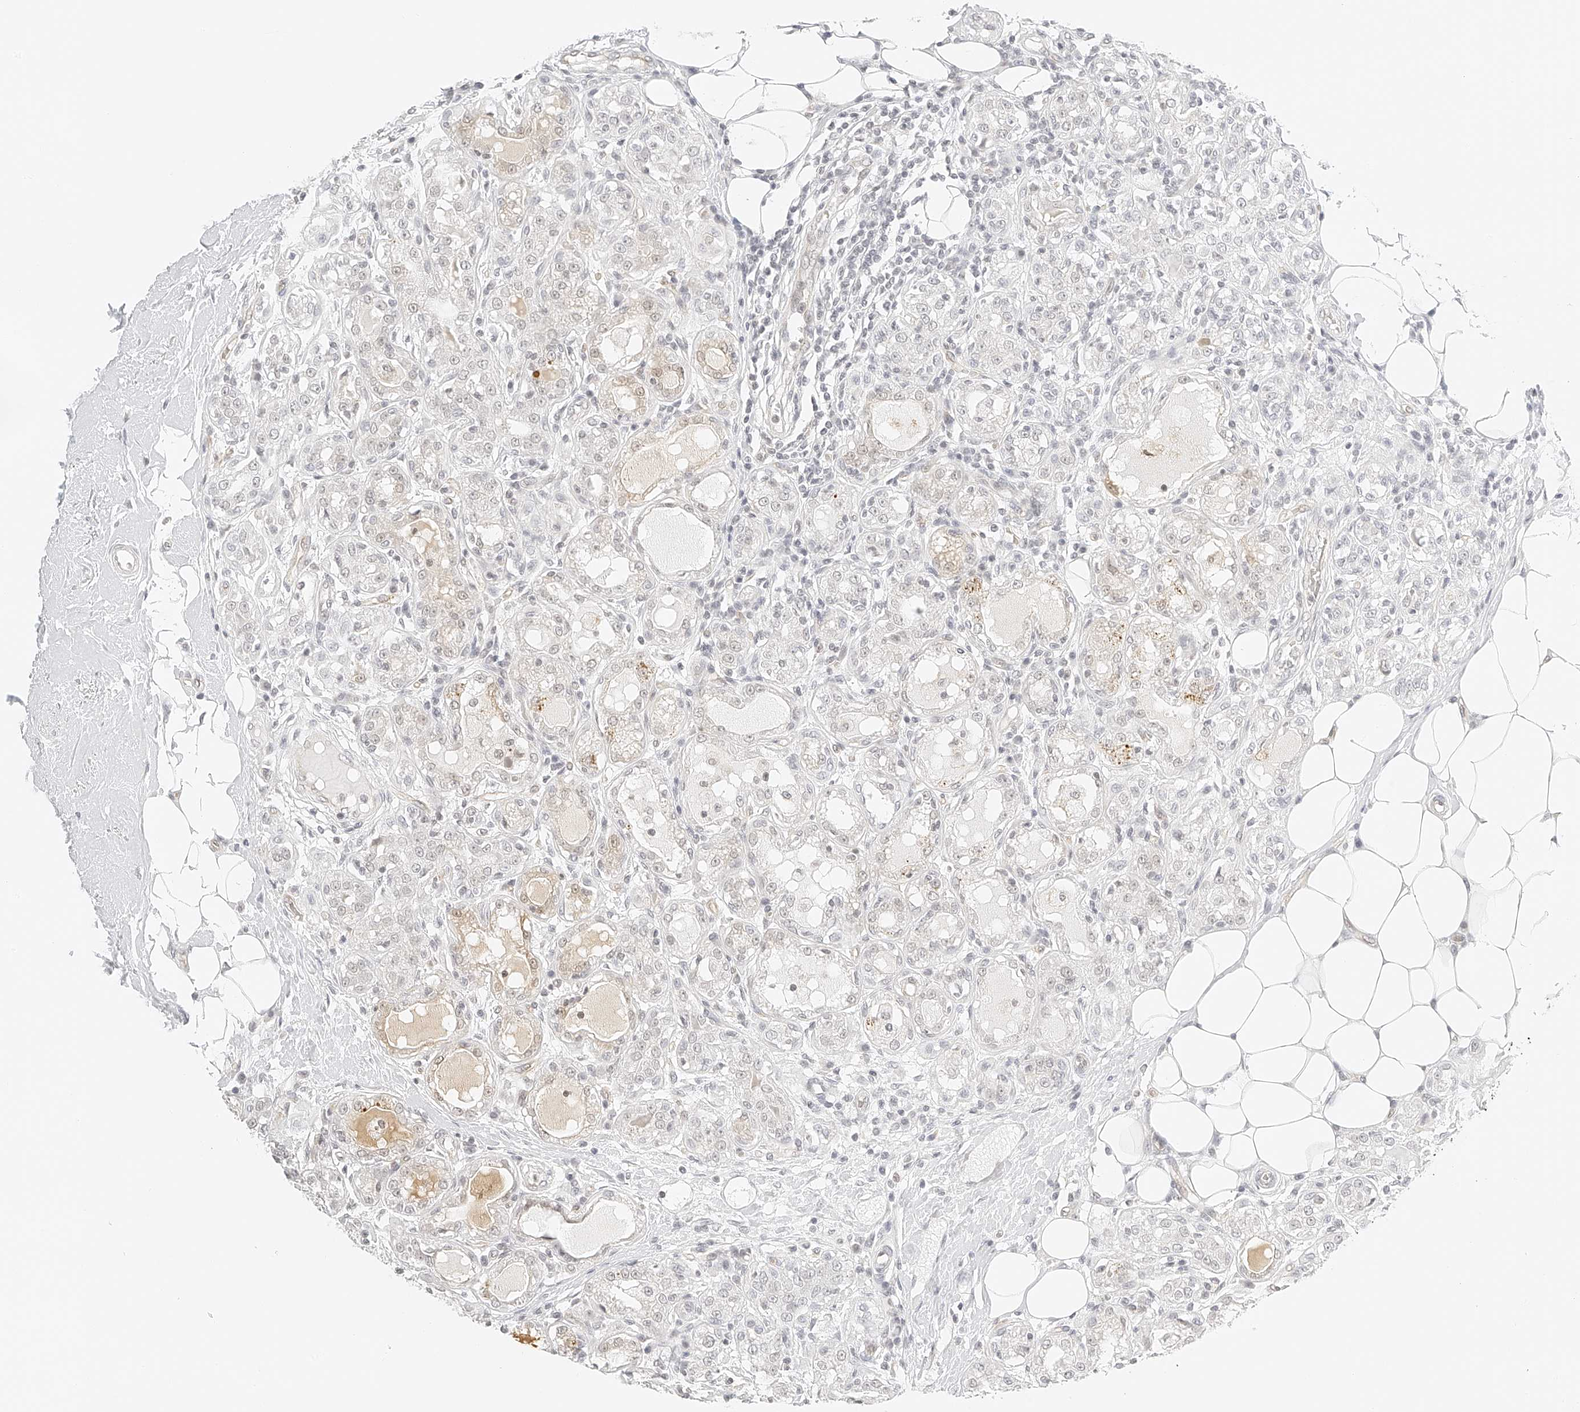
{"staining": {"intensity": "weak", "quantity": "<25%", "location": "cytoplasmic/membranous"}, "tissue": "breast cancer", "cell_type": "Tumor cells", "image_type": "cancer", "snomed": [{"axis": "morphology", "description": "Duct carcinoma"}, {"axis": "topography", "description": "Breast"}], "caption": "Image shows no protein positivity in tumor cells of infiltrating ductal carcinoma (breast) tissue.", "gene": "ZFP69", "patient": {"sex": "female", "age": 27}}